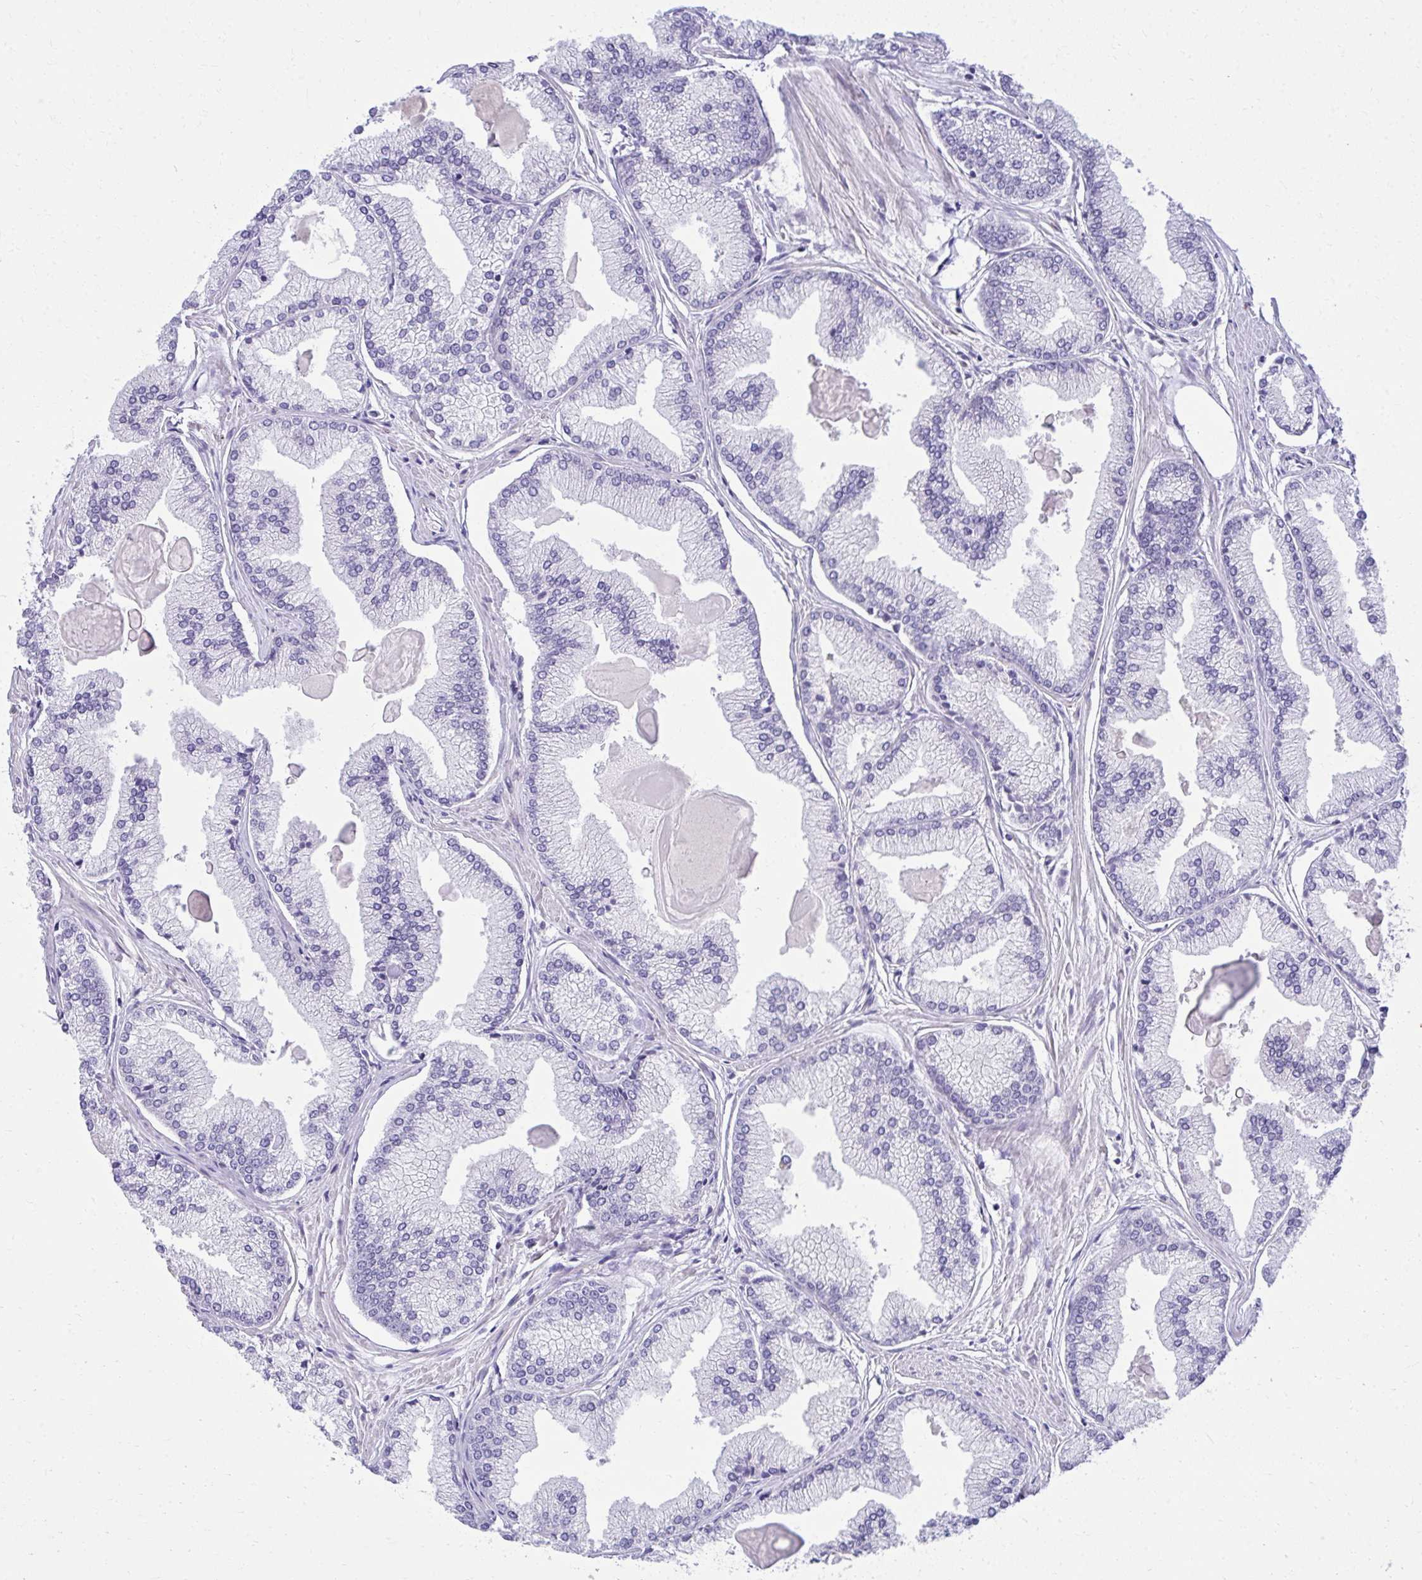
{"staining": {"intensity": "negative", "quantity": "none", "location": "none"}, "tissue": "prostate cancer", "cell_type": "Tumor cells", "image_type": "cancer", "snomed": [{"axis": "morphology", "description": "Adenocarcinoma, High grade"}, {"axis": "topography", "description": "Prostate"}], "caption": "Tumor cells are negative for protein expression in human adenocarcinoma (high-grade) (prostate). (Stains: DAB (3,3'-diaminobenzidine) immunohistochemistry (IHC) with hematoxylin counter stain, Microscopy: brightfield microscopy at high magnification).", "gene": "AIG1", "patient": {"sex": "male", "age": 68}}